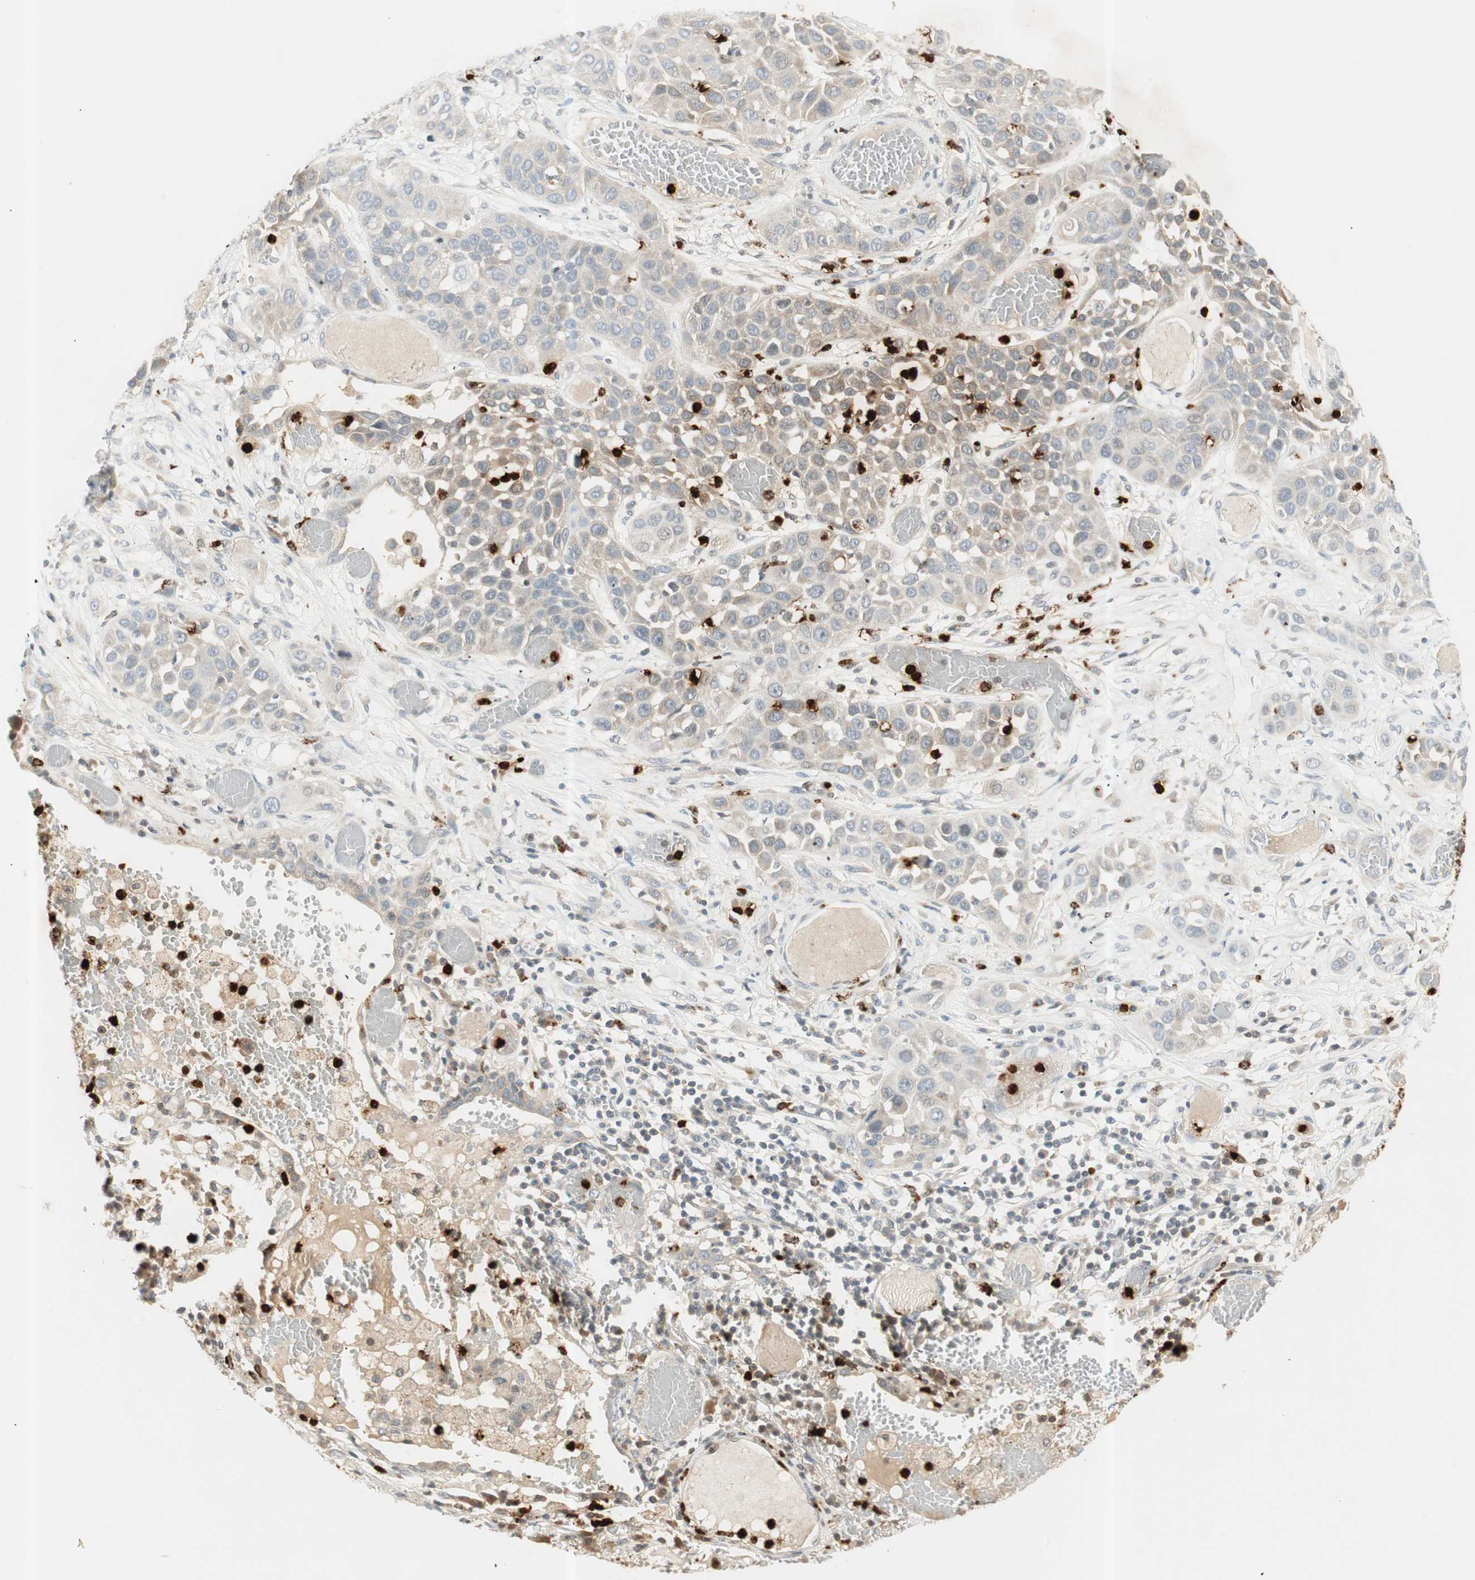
{"staining": {"intensity": "weak", "quantity": "25%-75%", "location": "cytoplasmic/membranous"}, "tissue": "lung cancer", "cell_type": "Tumor cells", "image_type": "cancer", "snomed": [{"axis": "morphology", "description": "Squamous cell carcinoma, NOS"}, {"axis": "topography", "description": "Lung"}], "caption": "Immunohistochemistry photomicrograph of human lung squamous cell carcinoma stained for a protein (brown), which exhibits low levels of weak cytoplasmic/membranous positivity in about 25%-75% of tumor cells.", "gene": "PRTN3", "patient": {"sex": "male", "age": 71}}